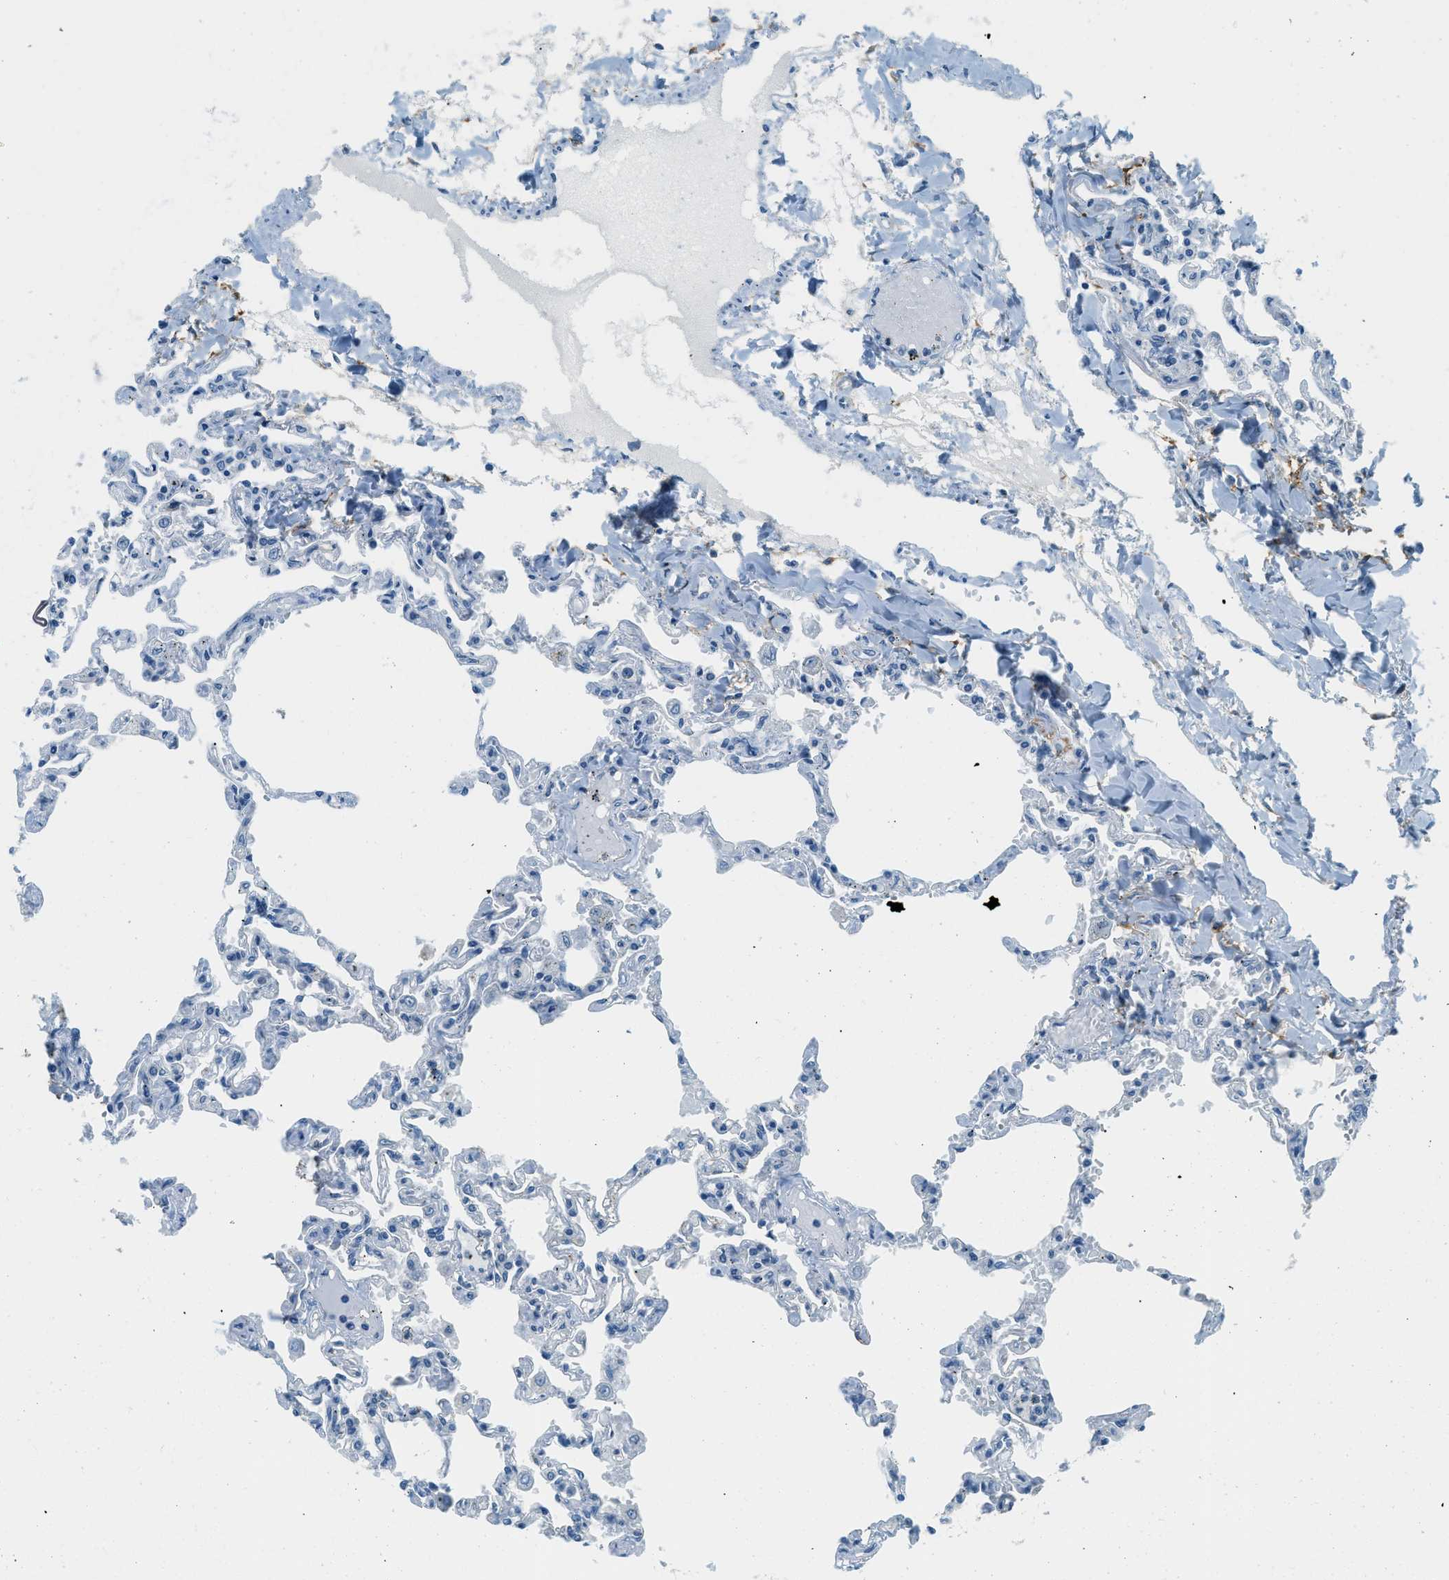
{"staining": {"intensity": "negative", "quantity": "none", "location": "none"}, "tissue": "lung", "cell_type": "Alveolar cells", "image_type": "normal", "snomed": [{"axis": "morphology", "description": "Normal tissue, NOS"}, {"axis": "topography", "description": "Lung"}], "caption": "Immunohistochemical staining of unremarkable lung demonstrates no significant staining in alveolar cells. (DAB immunohistochemistry (IHC) with hematoxylin counter stain).", "gene": "ZNF367", "patient": {"sex": "male", "age": 21}}